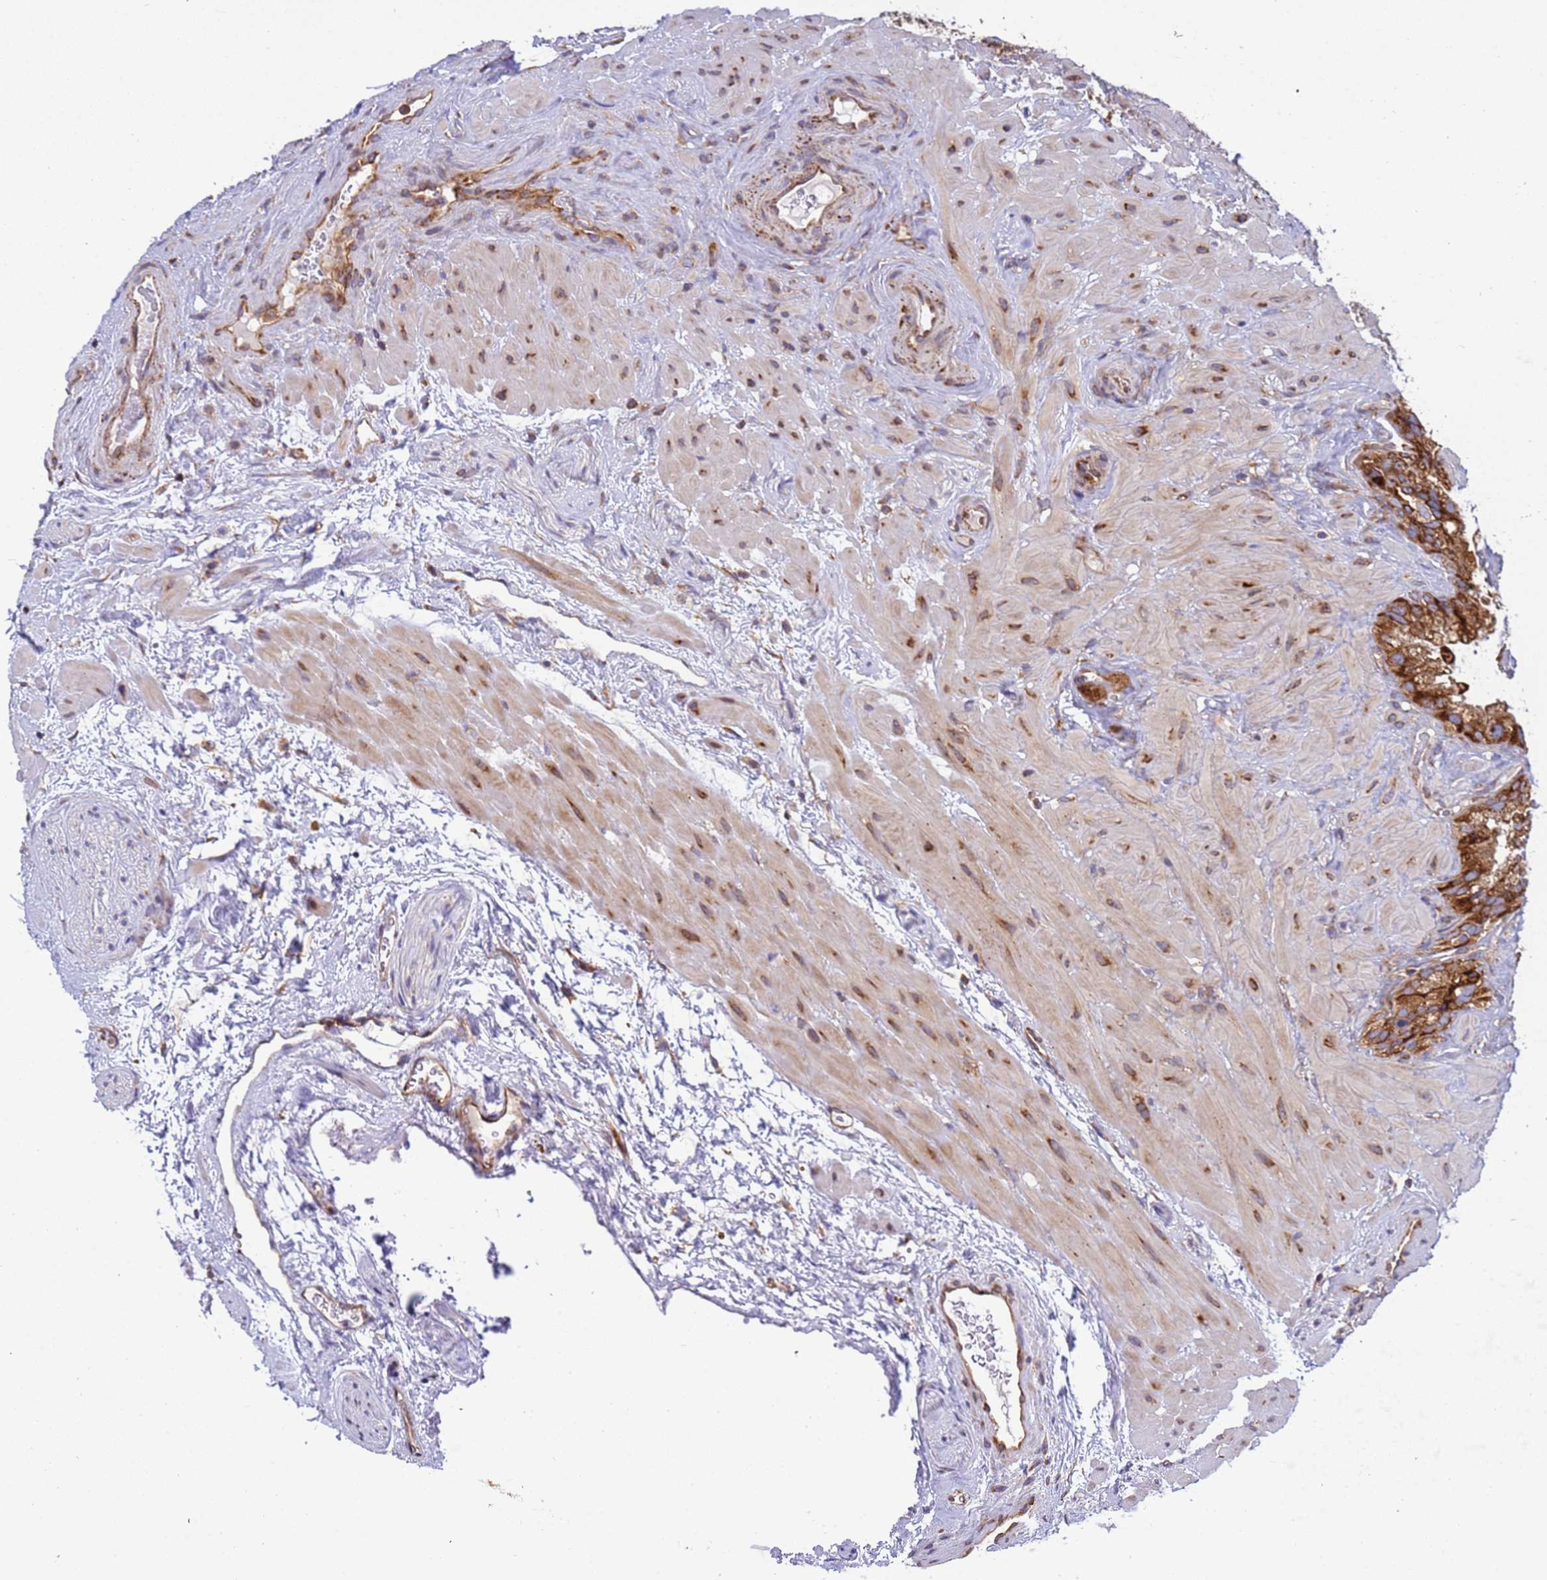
{"staining": {"intensity": "strong", "quantity": ">75%", "location": "cytoplasmic/membranous"}, "tissue": "seminal vesicle", "cell_type": "Glandular cells", "image_type": "normal", "snomed": [{"axis": "morphology", "description": "Normal tissue, NOS"}, {"axis": "topography", "description": "Prostate"}, {"axis": "topography", "description": "Seminal veicle"}], "caption": "Immunohistochemistry (IHC) (DAB) staining of benign human seminal vesicle shows strong cytoplasmic/membranous protein expression in about >75% of glandular cells.", "gene": "RPL36", "patient": {"sex": "male", "age": 68}}